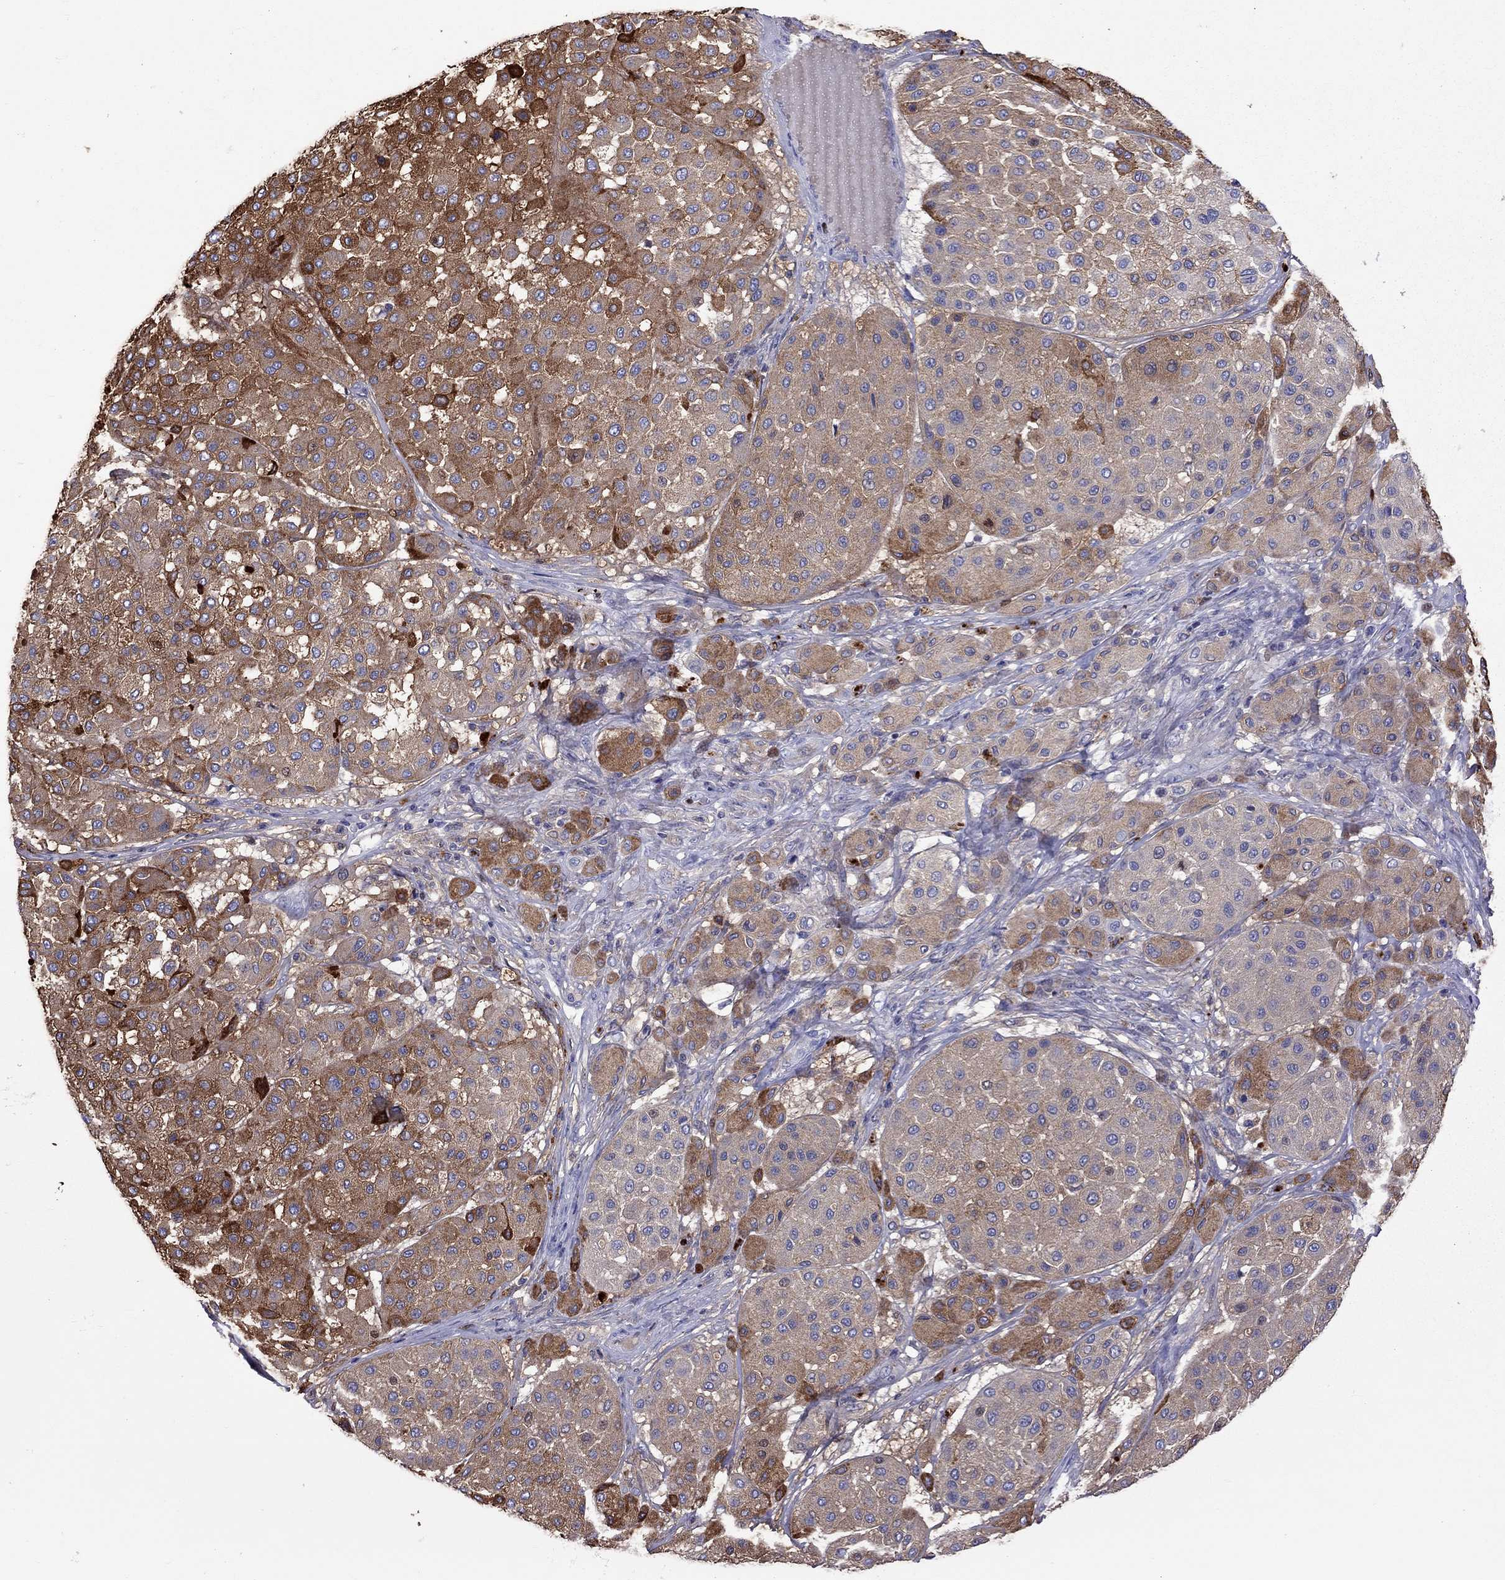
{"staining": {"intensity": "moderate", "quantity": ">75%", "location": "cytoplasmic/membranous"}, "tissue": "melanoma", "cell_type": "Tumor cells", "image_type": "cancer", "snomed": [{"axis": "morphology", "description": "Malignant melanoma, Metastatic site"}, {"axis": "topography", "description": "Smooth muscle"}], "caption": "The photomicrograph demonstrates immunohistochemical staining of malignant melanoma (metastatic site). There is moderate cytoplasmic/membranous staining is seen in about >75% of tumor cells. The staining is performed using DAB (3,3'-diaminobenzidine) brown chromogen to label protein expression. The nuclei are counter-stained blue using hematoxylin.", "gene": "SERPINA3", "patient": {"sex": "male", "age": 41}}